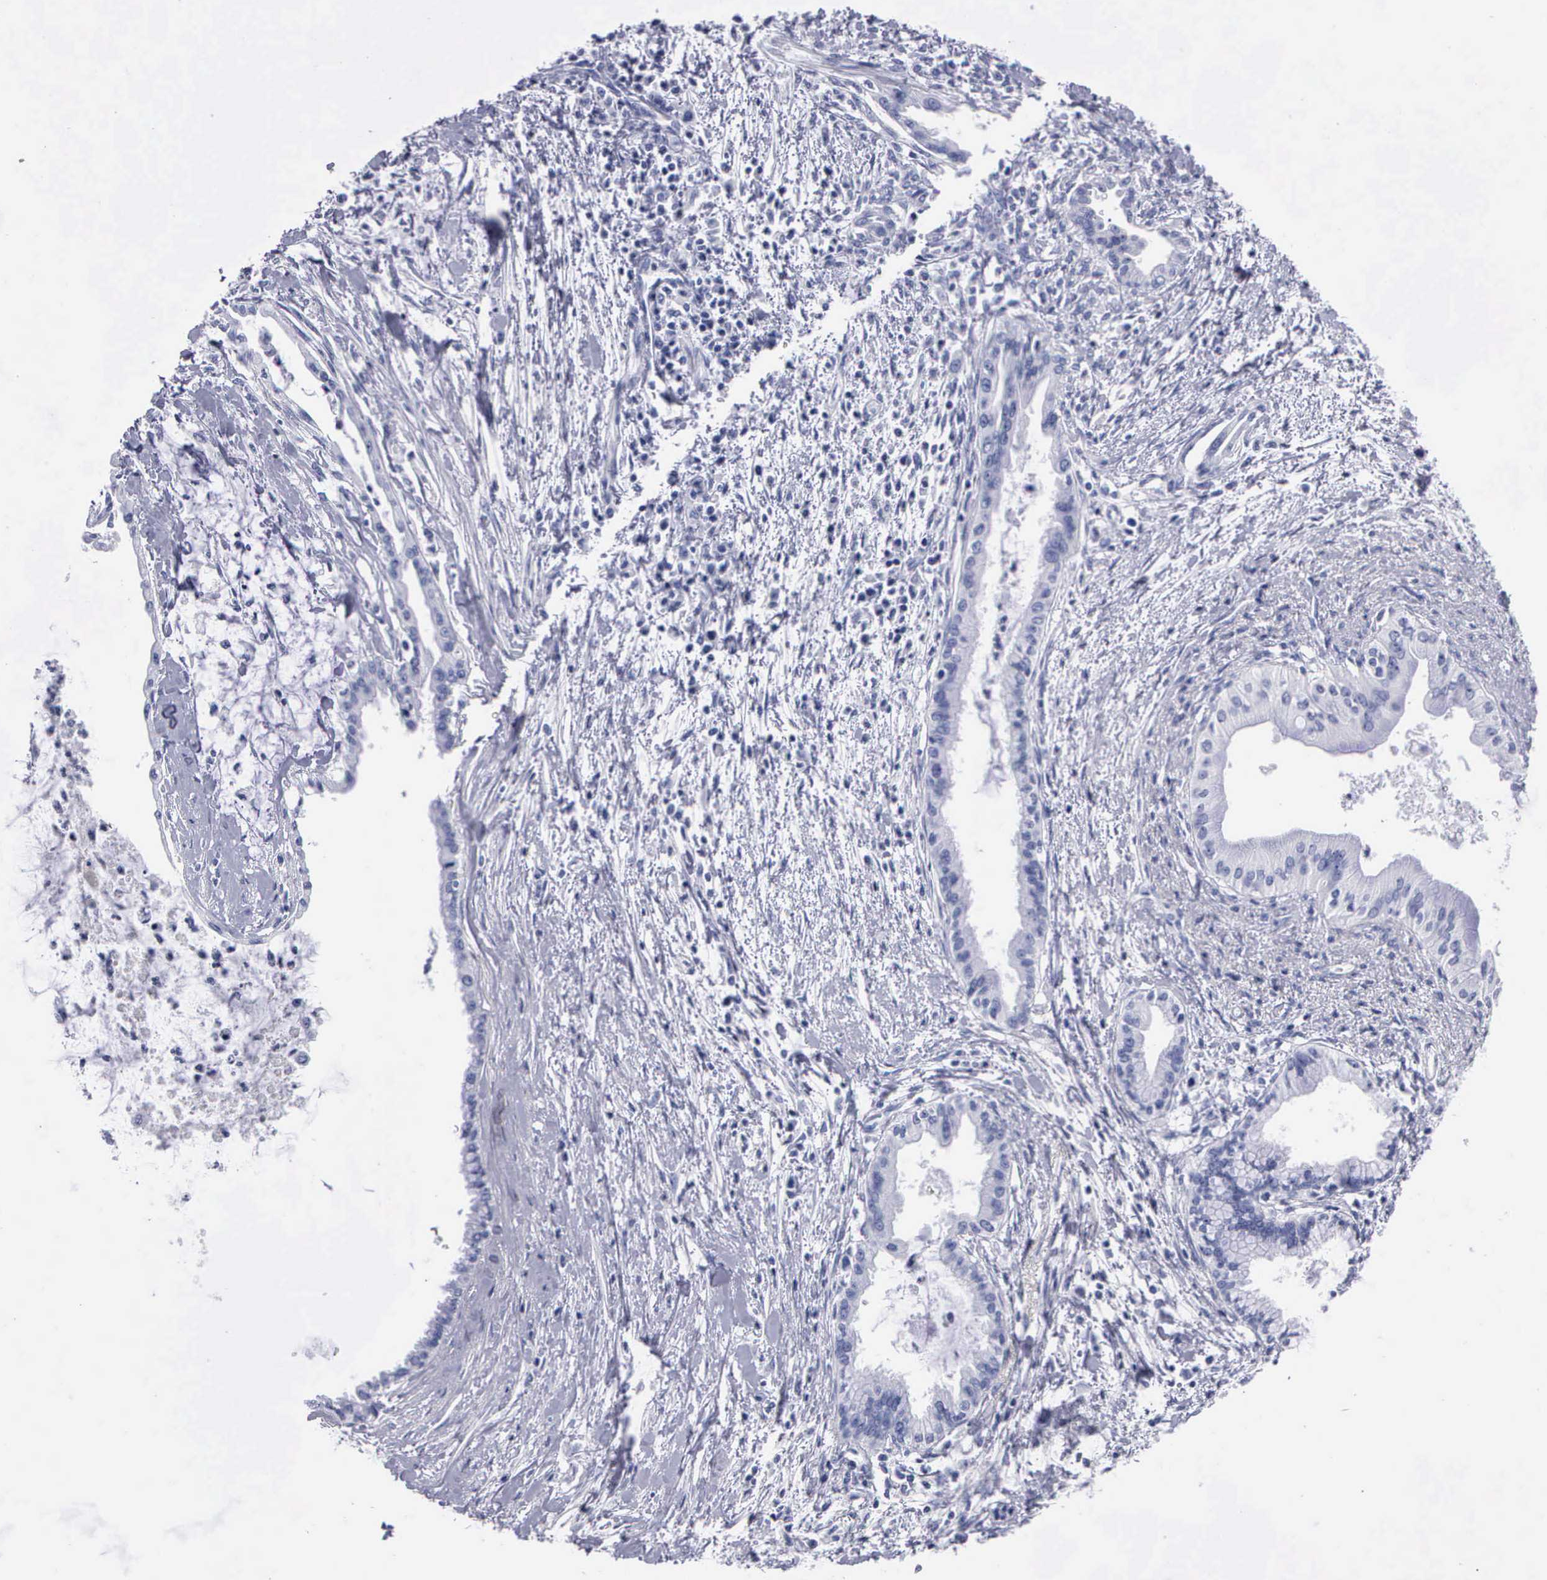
{"staining": {"intensity": "negative", "quantity": "none", "location": "none"}, "tissue": "pancreatic cancer", "cell_type": "Tumor cells", "image_type": "cancer", "snomed": [{"axis": "morphology", "description": "Adenocarcinoma, NOS"}, {"axis": "topography", "description": "Pancreas"}], "caption": "The micrograph exhibits no staining of tumor cells in pancreatic cancer (adenocarcinoma).", "gene": "CYP19A1", "patient": {"sex": "female", "age": 64}}